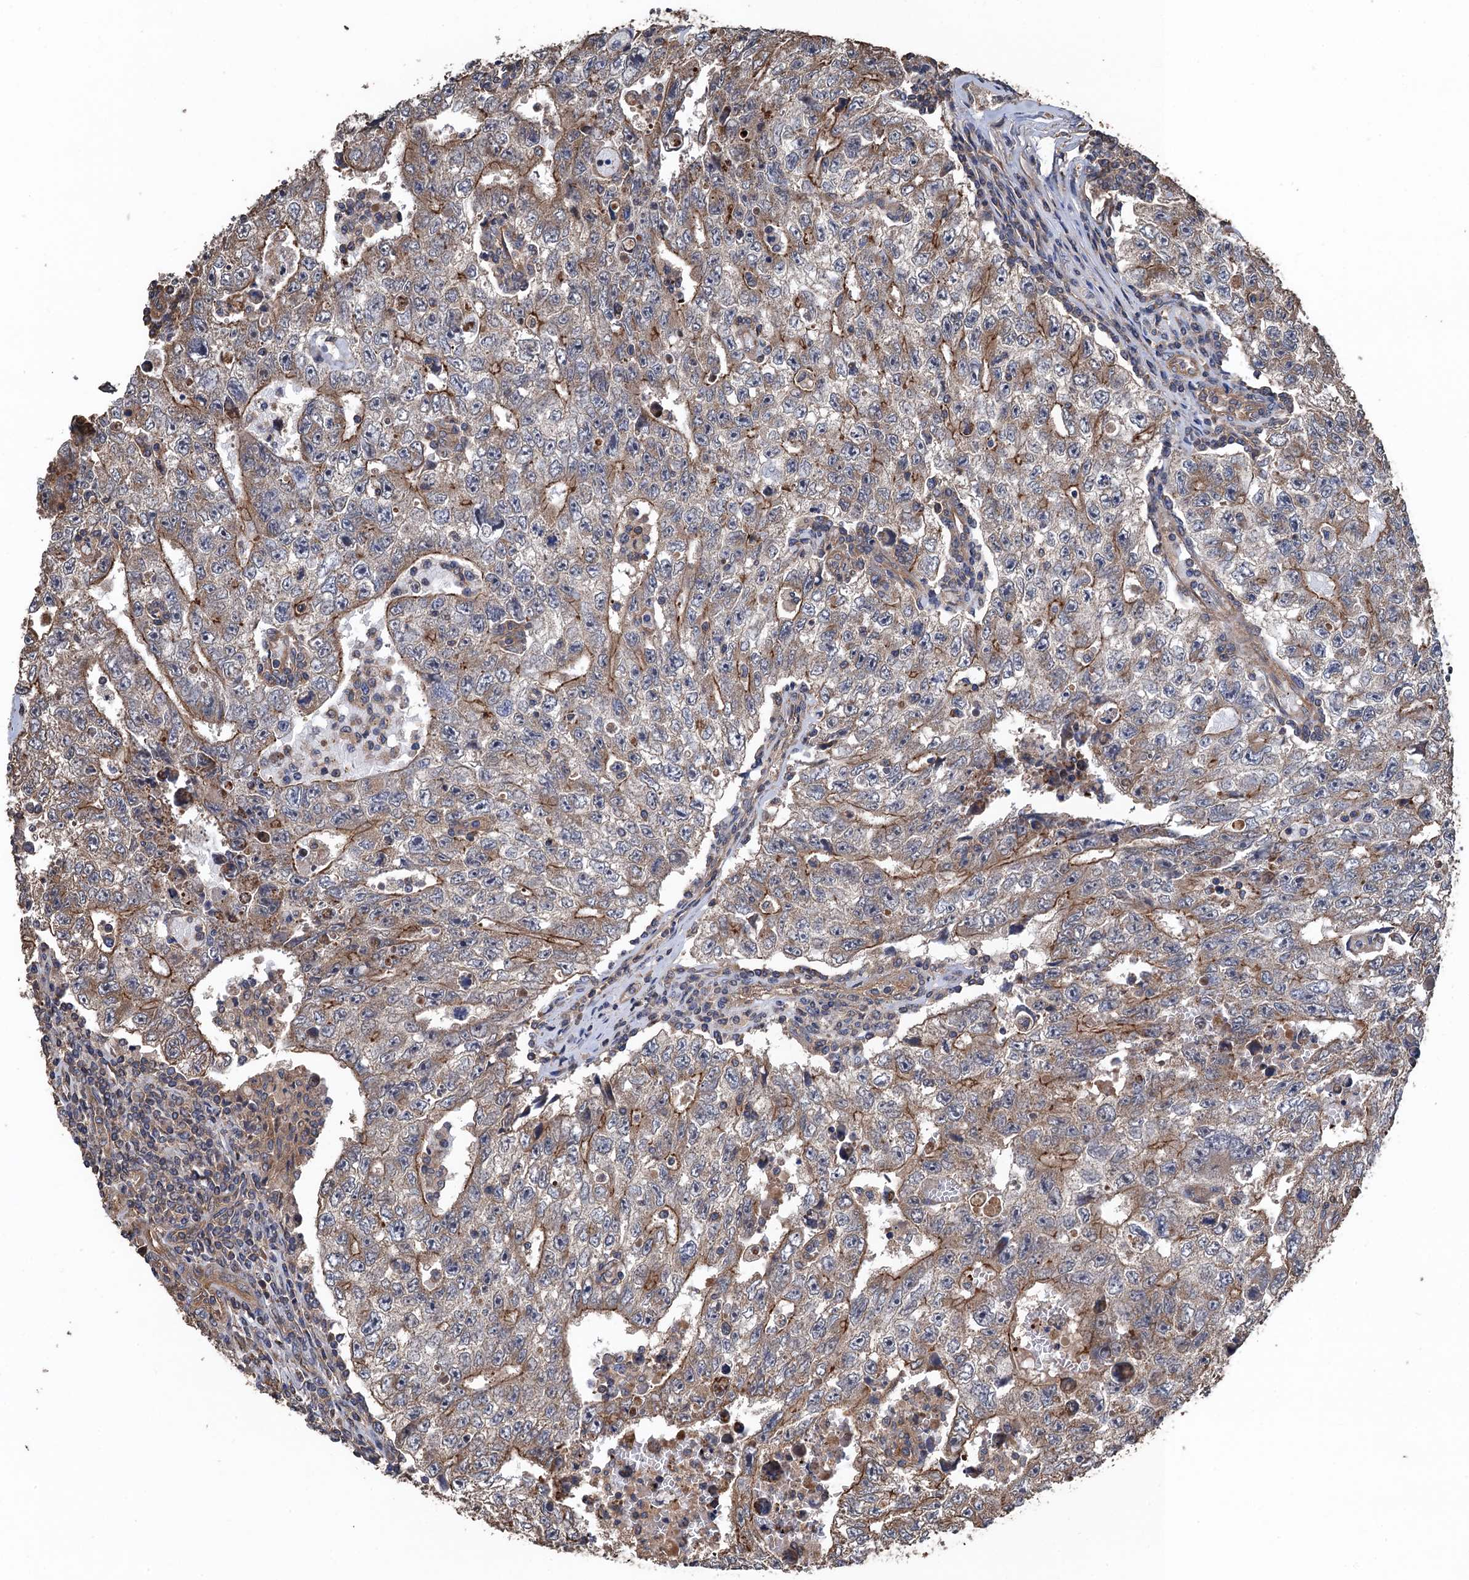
{"staining": {"intensity": "moderate", "quantity": "25%-75%", "location": "cytoplasmic/membranous"}, "tissue": "testis cancer", "cell_type": "Tumor cells", "image_type": "cancer", "snomed": [{"axis": "morphology", "description": "Carcinoma, Embryonal, NOS"}, {"axis": "topography", "description": "Testis"}], "caption": "Brown immunohistochemical staining in human testis cancer exhibits moderate cytoplasmic/membranous expression in approximately 25%-75% of tumor cells.", "gene": "PPP4R1", "patient": {"sex": "male", "age": 17}}